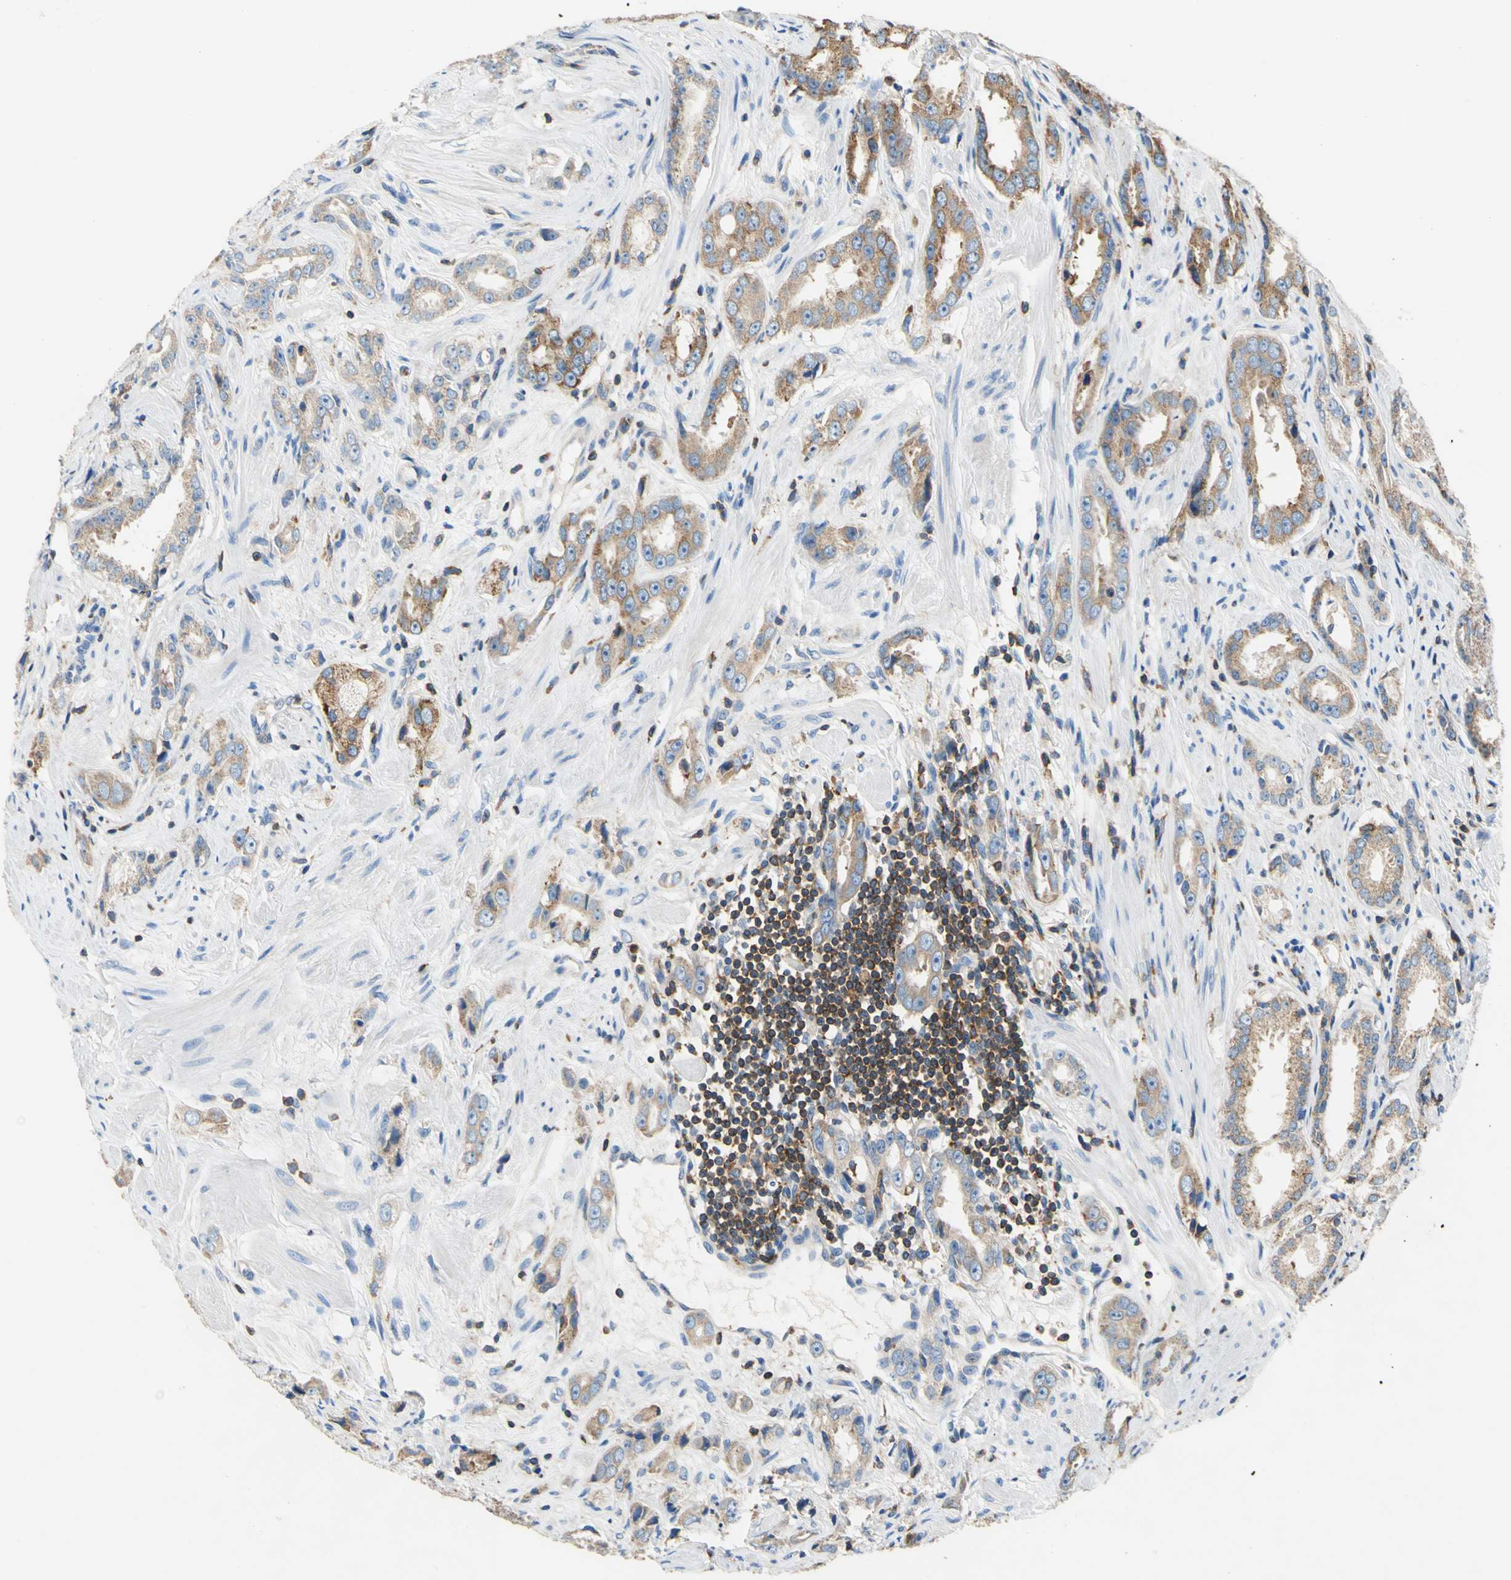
{"staining": {"intensity": "moderate", "quantity": ">75%", "location": "cytoplasmic/membranous"}, "tissue": "prostate cancer", "cell_type": "Tumor cells", "image_type": "cancer", "snomed": [{"axis": "morphology", "description": "Adenocarcinoma, Medium grade"}, {"axis": "topography", "description": "Prostate"}], "caption": "Medium-grade adenocarcinoma (prostate) stained with DAB immunohistochemistry shows medium levels of moderate cytoplasmic/membranous expression in about >75% of tumor cells.", "gene": "SEPTIN6", "patient": {"sex": "male", "age": 53}}